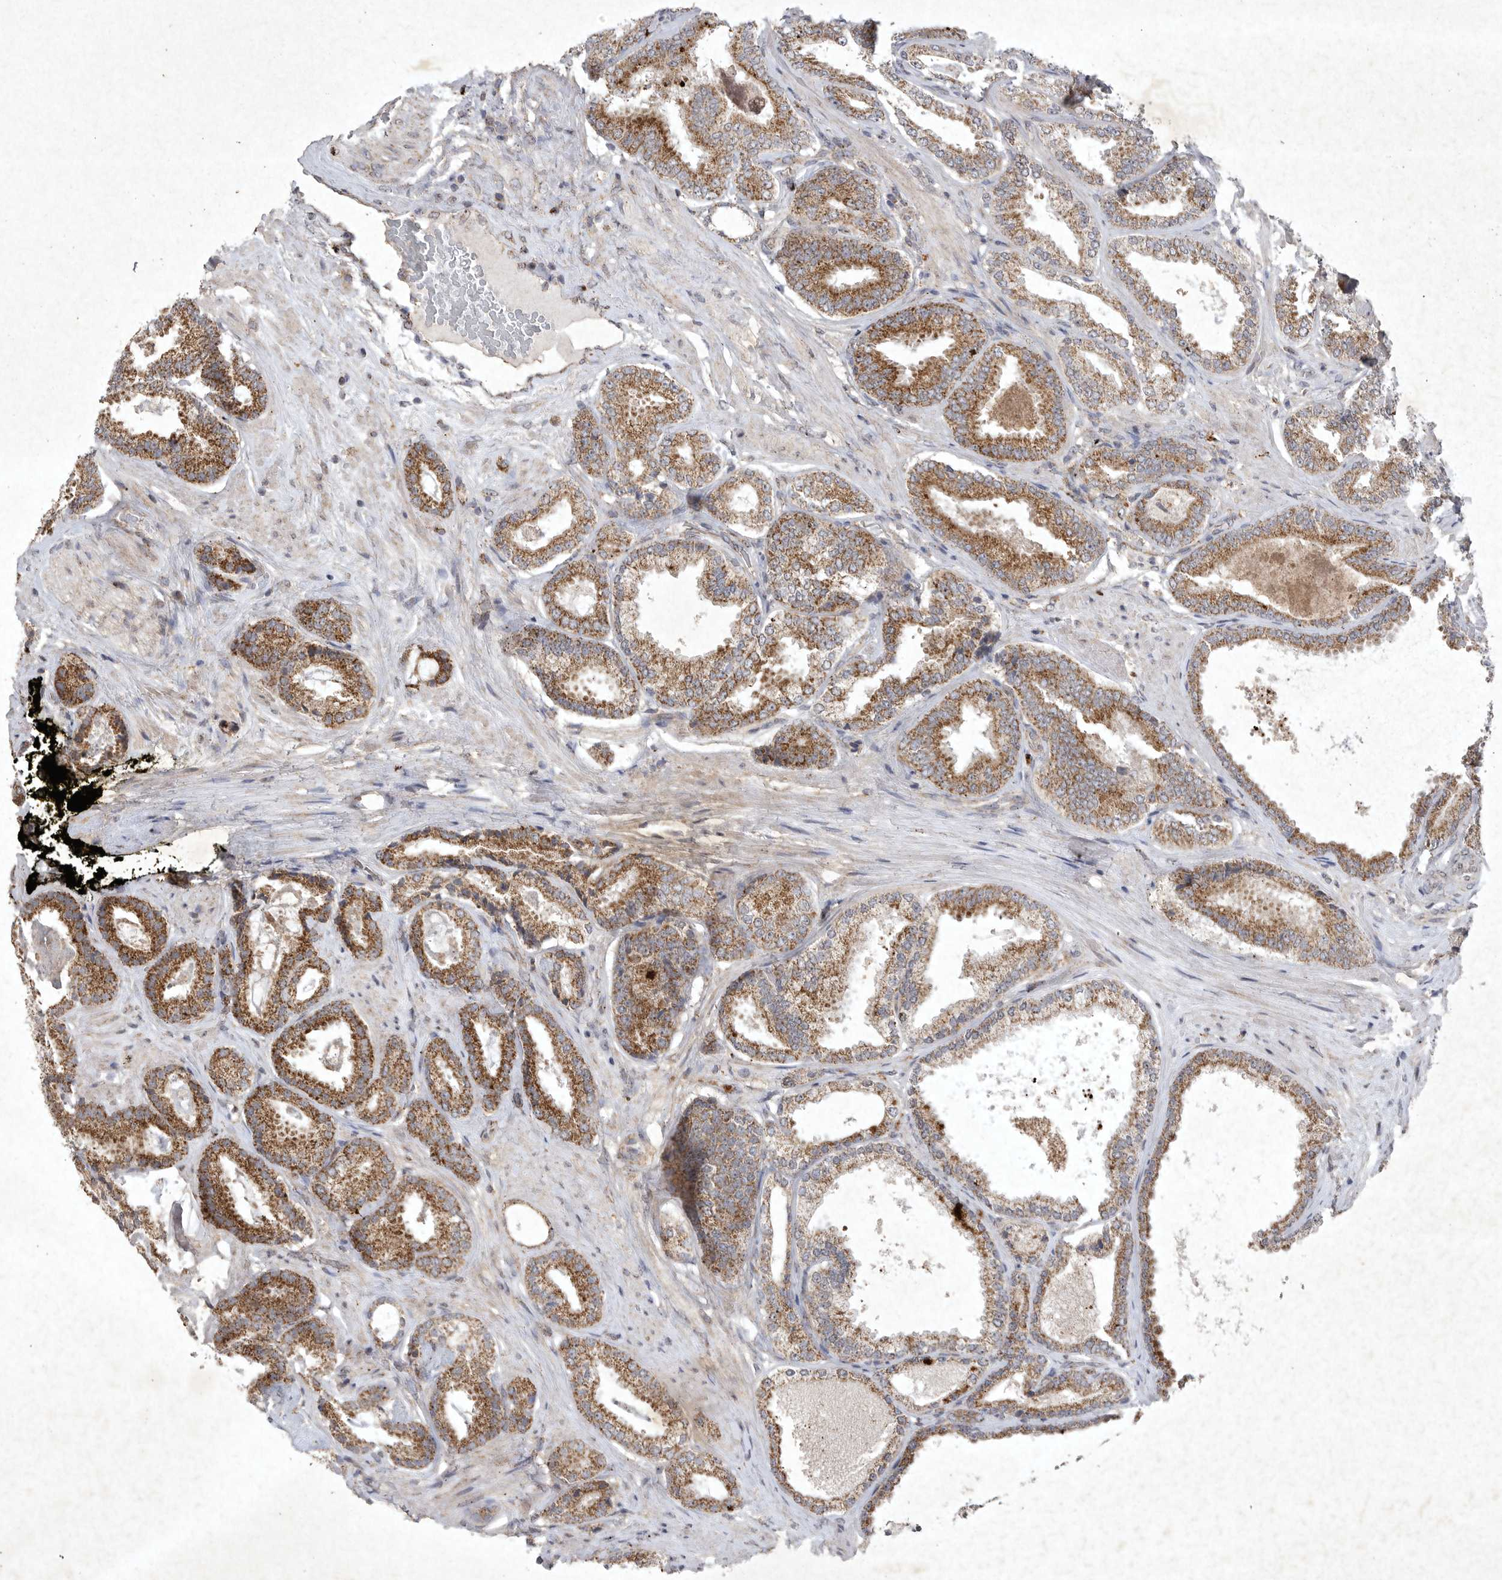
{"staining": {"intensity": "strong", "quantity": ">75%", "location": "cytoplasmic/membranous"}, "tissue": "prostate cancer", "cell_type": "Tumor cells", "image_type": "cancer", "snomed": [{"axis": "morphology", "description": "Adenocarcinoma, Low grade"}, {"axis": "topography", "description": "Prostate"}], "caption": "Adenocarcinoma (low-grade) (prostate) stained for a protein (brown) demonstrates strong cytoplasmic/membranous positive staining in approximately >75% of tumor cells.", "gene": "DDR1", "patient": {"sex": "male", "age": 71}}